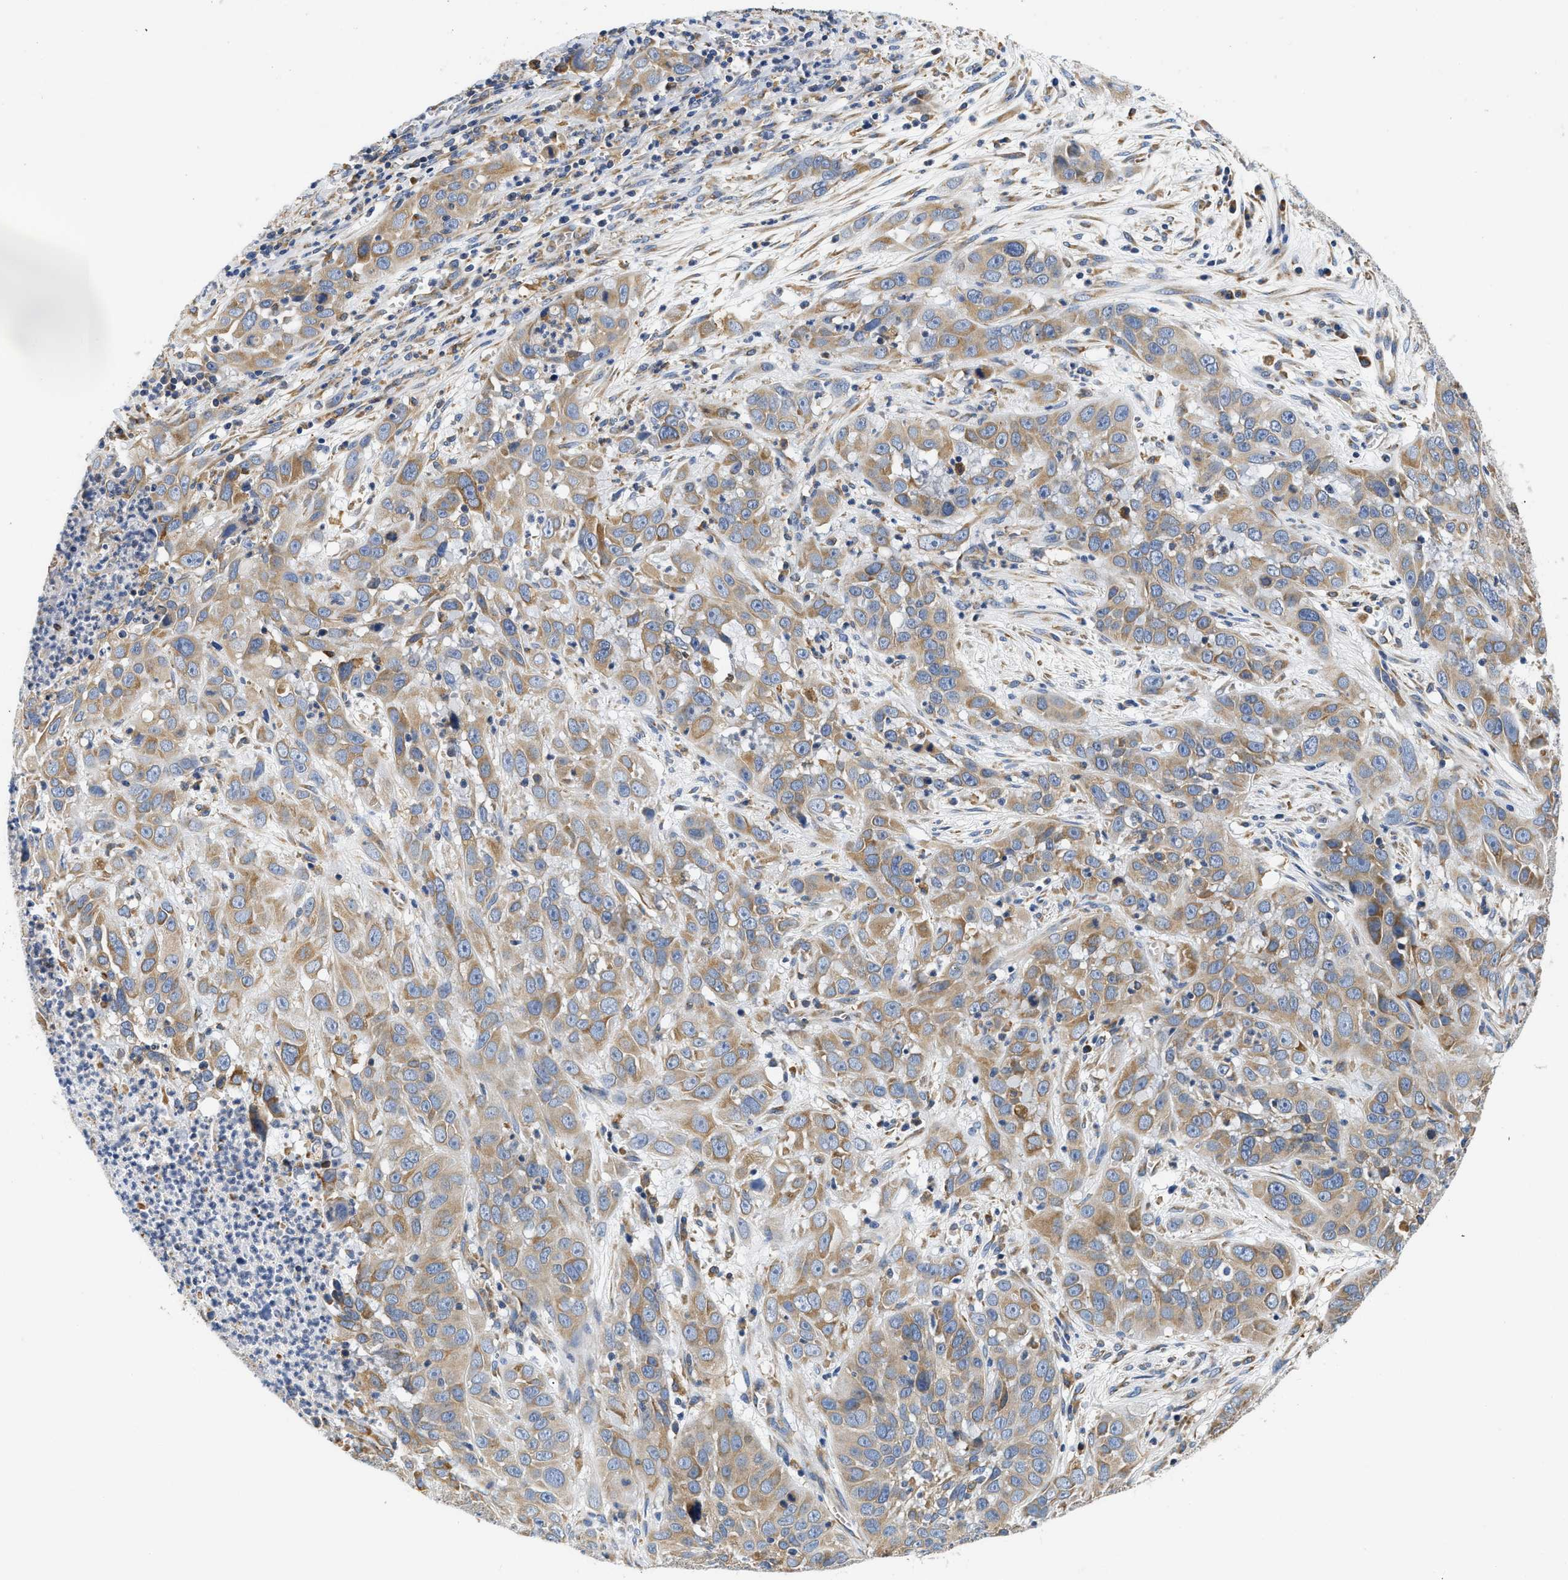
{"staining": {"intensity": "moderate", "quantity": ">75%", "location": "cytoplasmic/membranous"}, "tissue": "cervical cancer", "cell_type": "Tumor cells", "image_type": "cancer", "snomed": [{"axis": "morphology", "description": "Squamous cell carcinoma, NOS"}, {"axis": "topography", "description": "Cervix"}], "caption": "Tumor cells demonstrate medium levels of moderate cytoplasmic/membranous staining in approximately >75% of cells in cervical cancer (squamous cell carcinoma).", "gene": "HDHD3", "patient": {"sex": "female", "age": 32}}